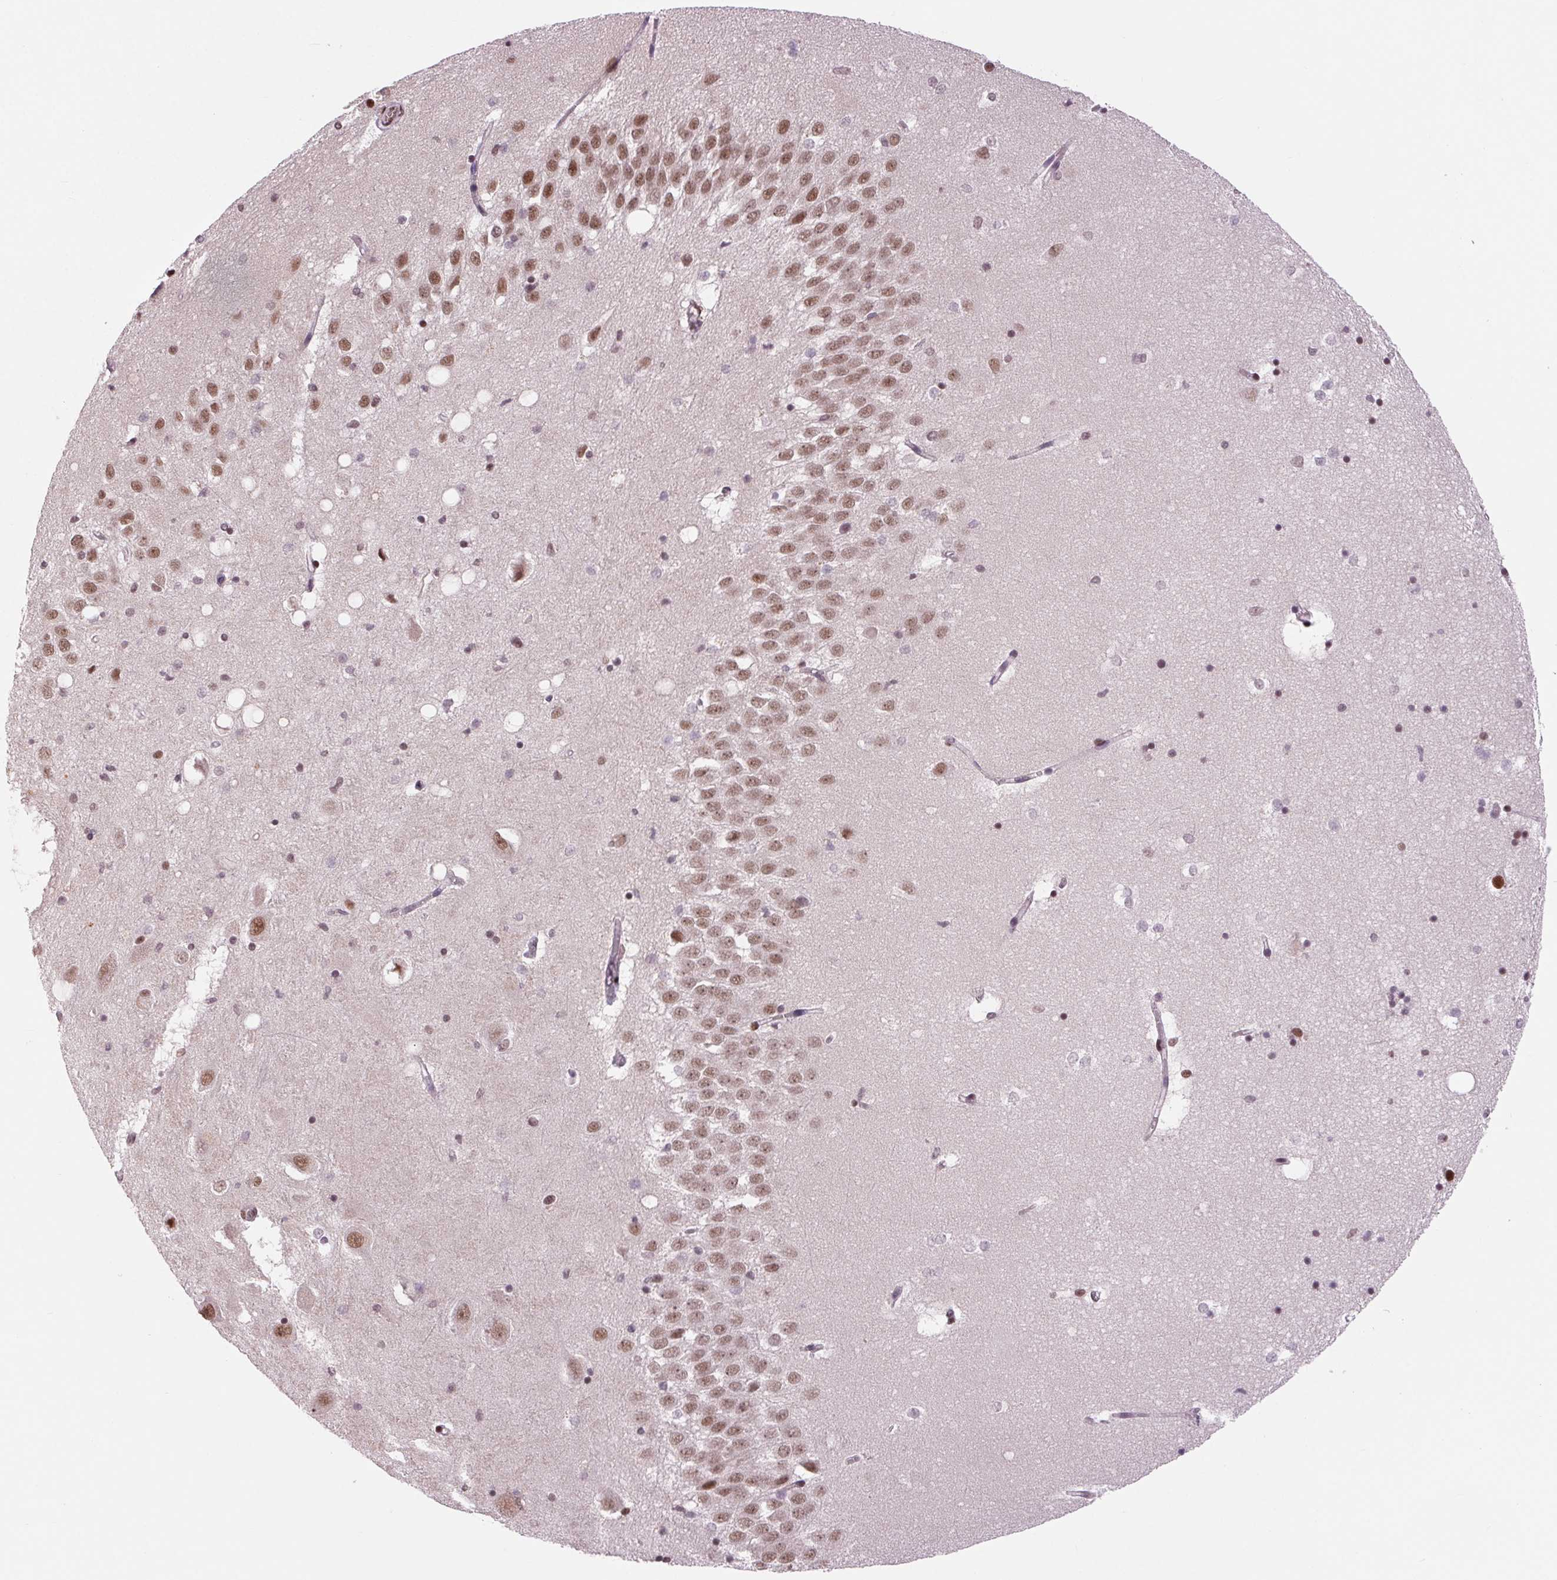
{"staining": {"intensity": "weak", "quantity": "25%-75%", "location": "nuclear"}, "tissue": "hippocampus", "cell_type": "Glial cells", "image_type": "normal", "snomed": [{"axis": "morphology", "description": "Normal tissue, NOS"}, {"axis": "topography", "description": "Hippocampus"}], "caption": "An image of human hippocampus stained for a protein displays weak nuclear brown staining in glial cells.", "gene": "RAD23A", "patient": {"sex": "male", "age": 58}}